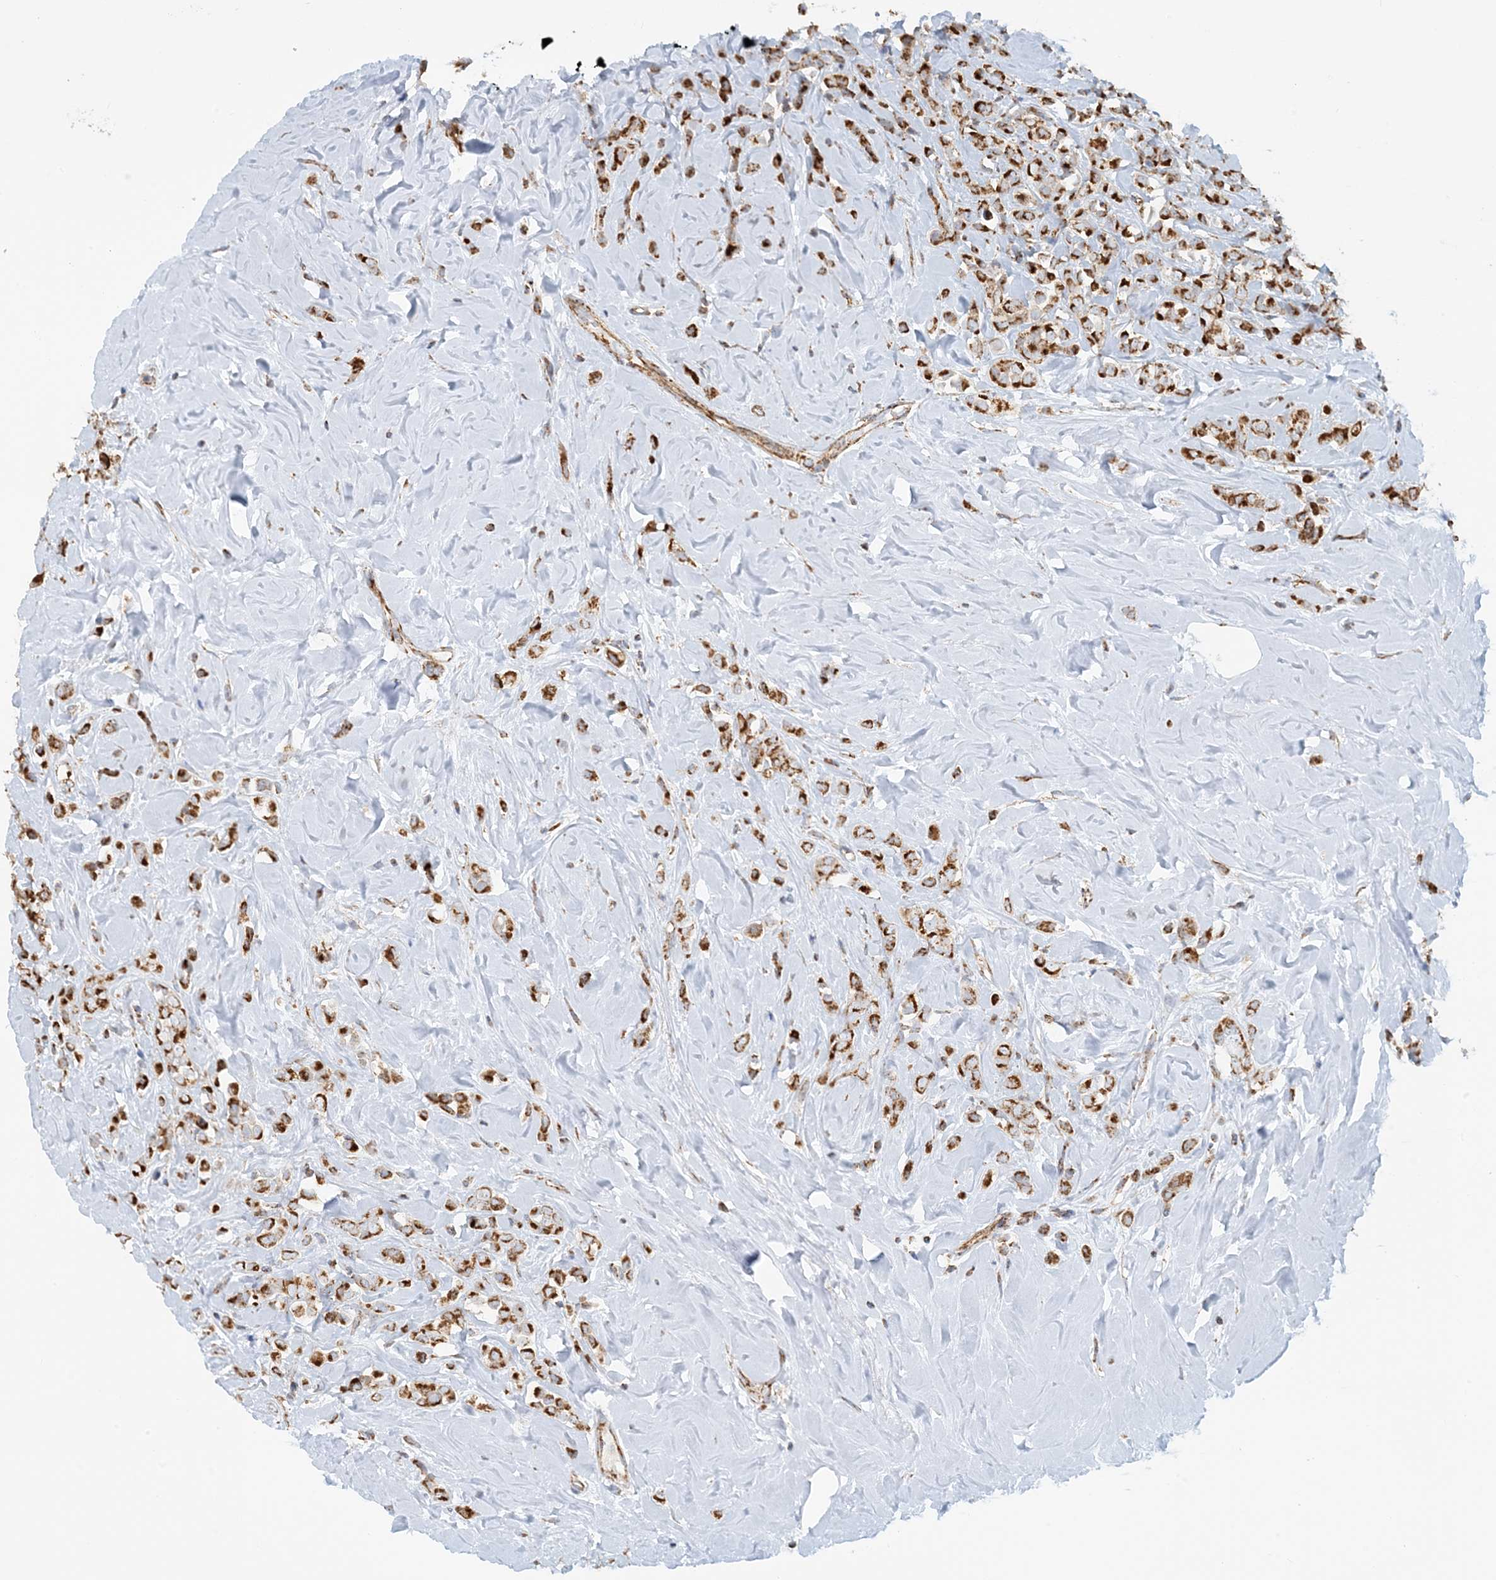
{"staining": {"intensity": "strong", "quantity": ">75%", "location": "cytoplasmic/membranous"}, "tissue": "breast cancer", "cell_type": "Tumor cells", "image_type": "cancer", "snomed": [{"axis": "morphology", "description": "Lobular carcinoma"}, {"axis": "topography", "description": "Breast"}], "caption": "The histopathology image exhibits staining of breast lobular carcinoma, revealing strong cytoplasmic/membranous protein staining (brown color) within tumor cells.", "gene": "COA3", "patient": {"sex": "female", "age": 47}}